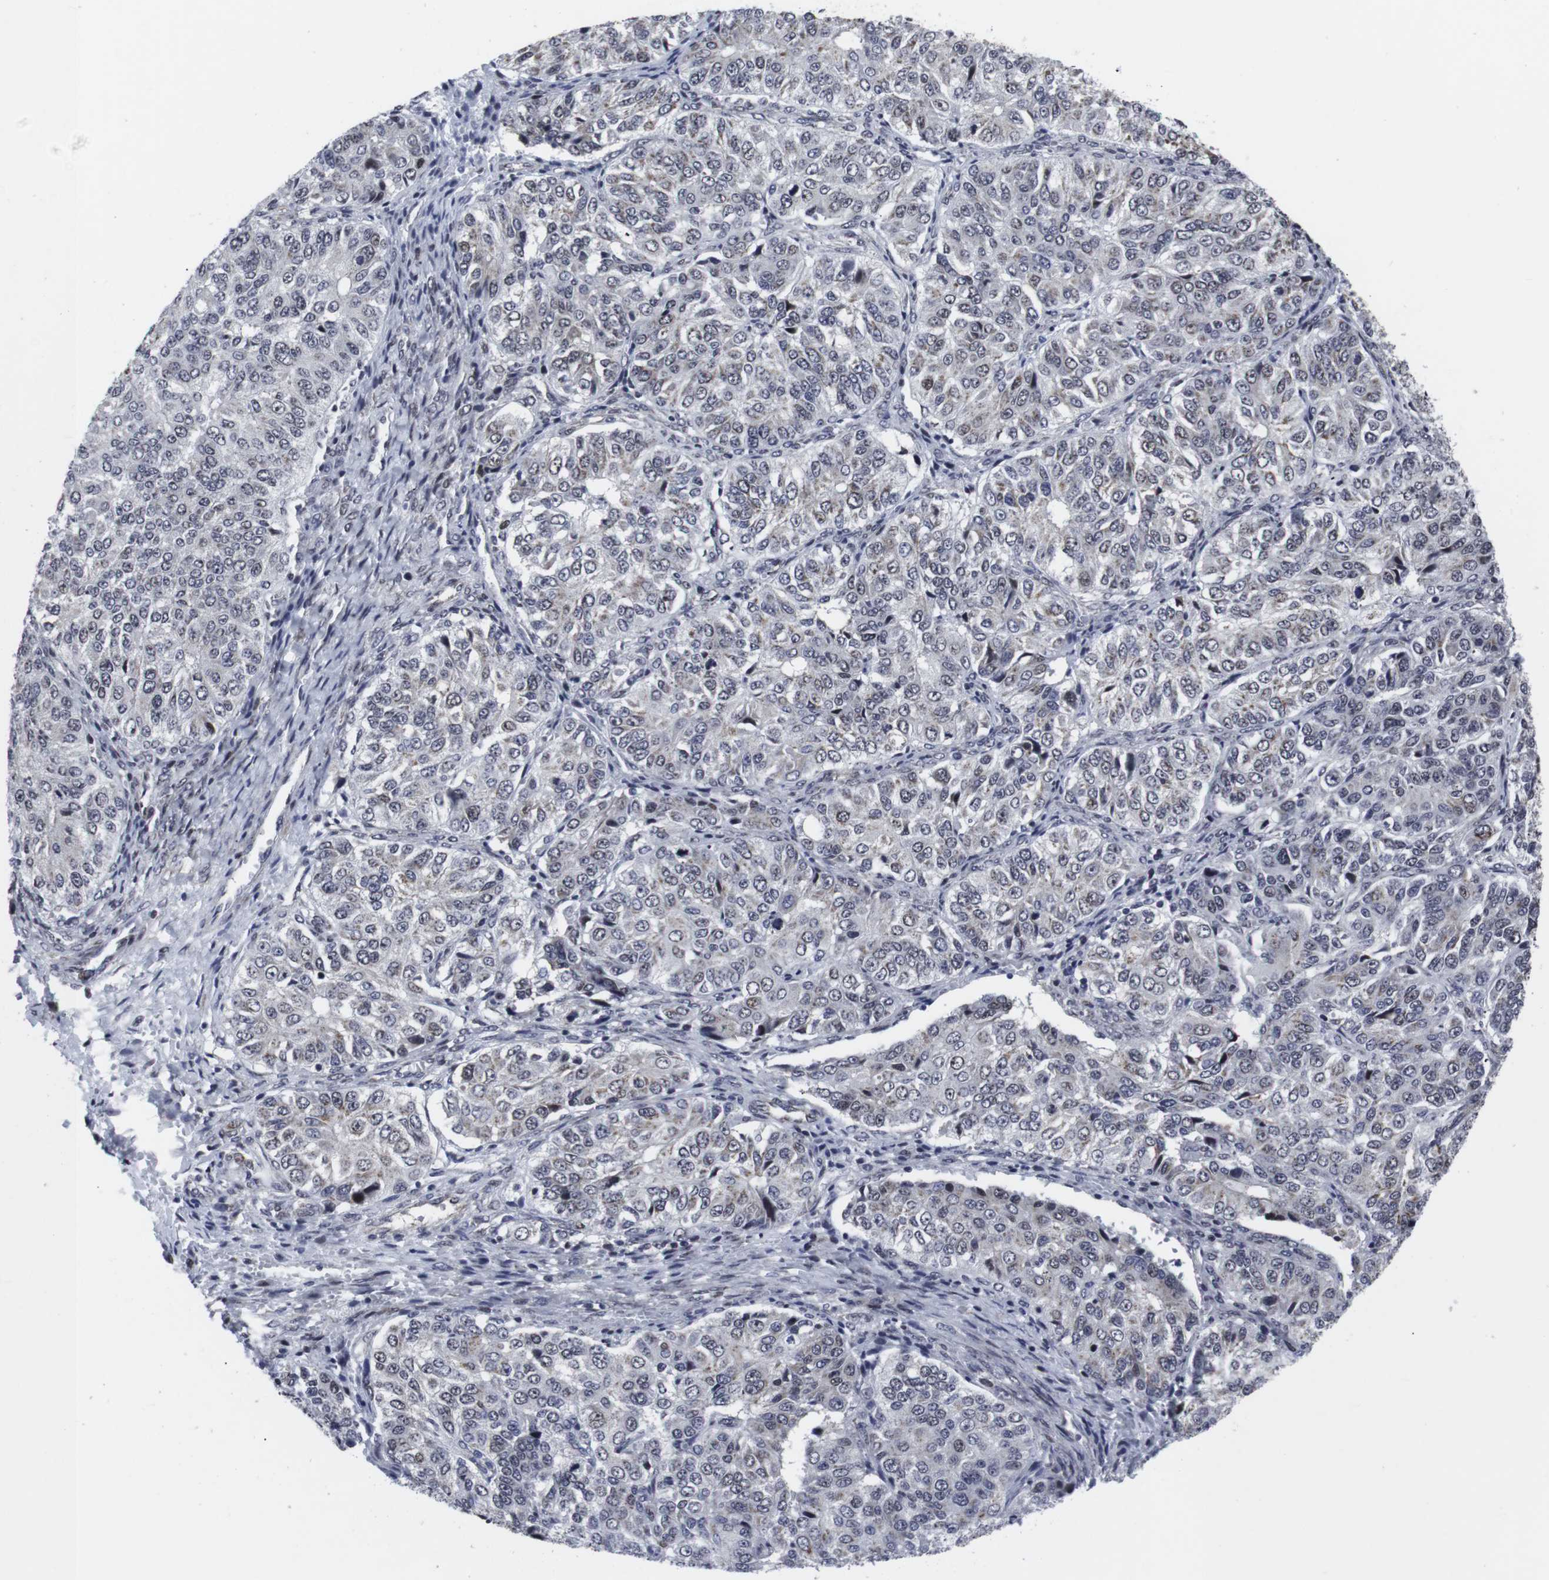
{"staining": {"intensity": "weak", "quantity": "<25%", "location": "nuclear"}, "tissue": "ovarian cancer", "cell_type": "Tumor cells", "image_type": "cancer", "snomed": [{"axis": "morphology", "description": "Carcinoma, endometroid"}, {"axis": "topography", "description": "Ovary"}], "caption": "The photomicrograph demonstrates no staining of tumor cells in ovarian cancer (endometroid carcinoma).", "gene": "MLH1", "patient": {"sex": "female", "age": 51}}